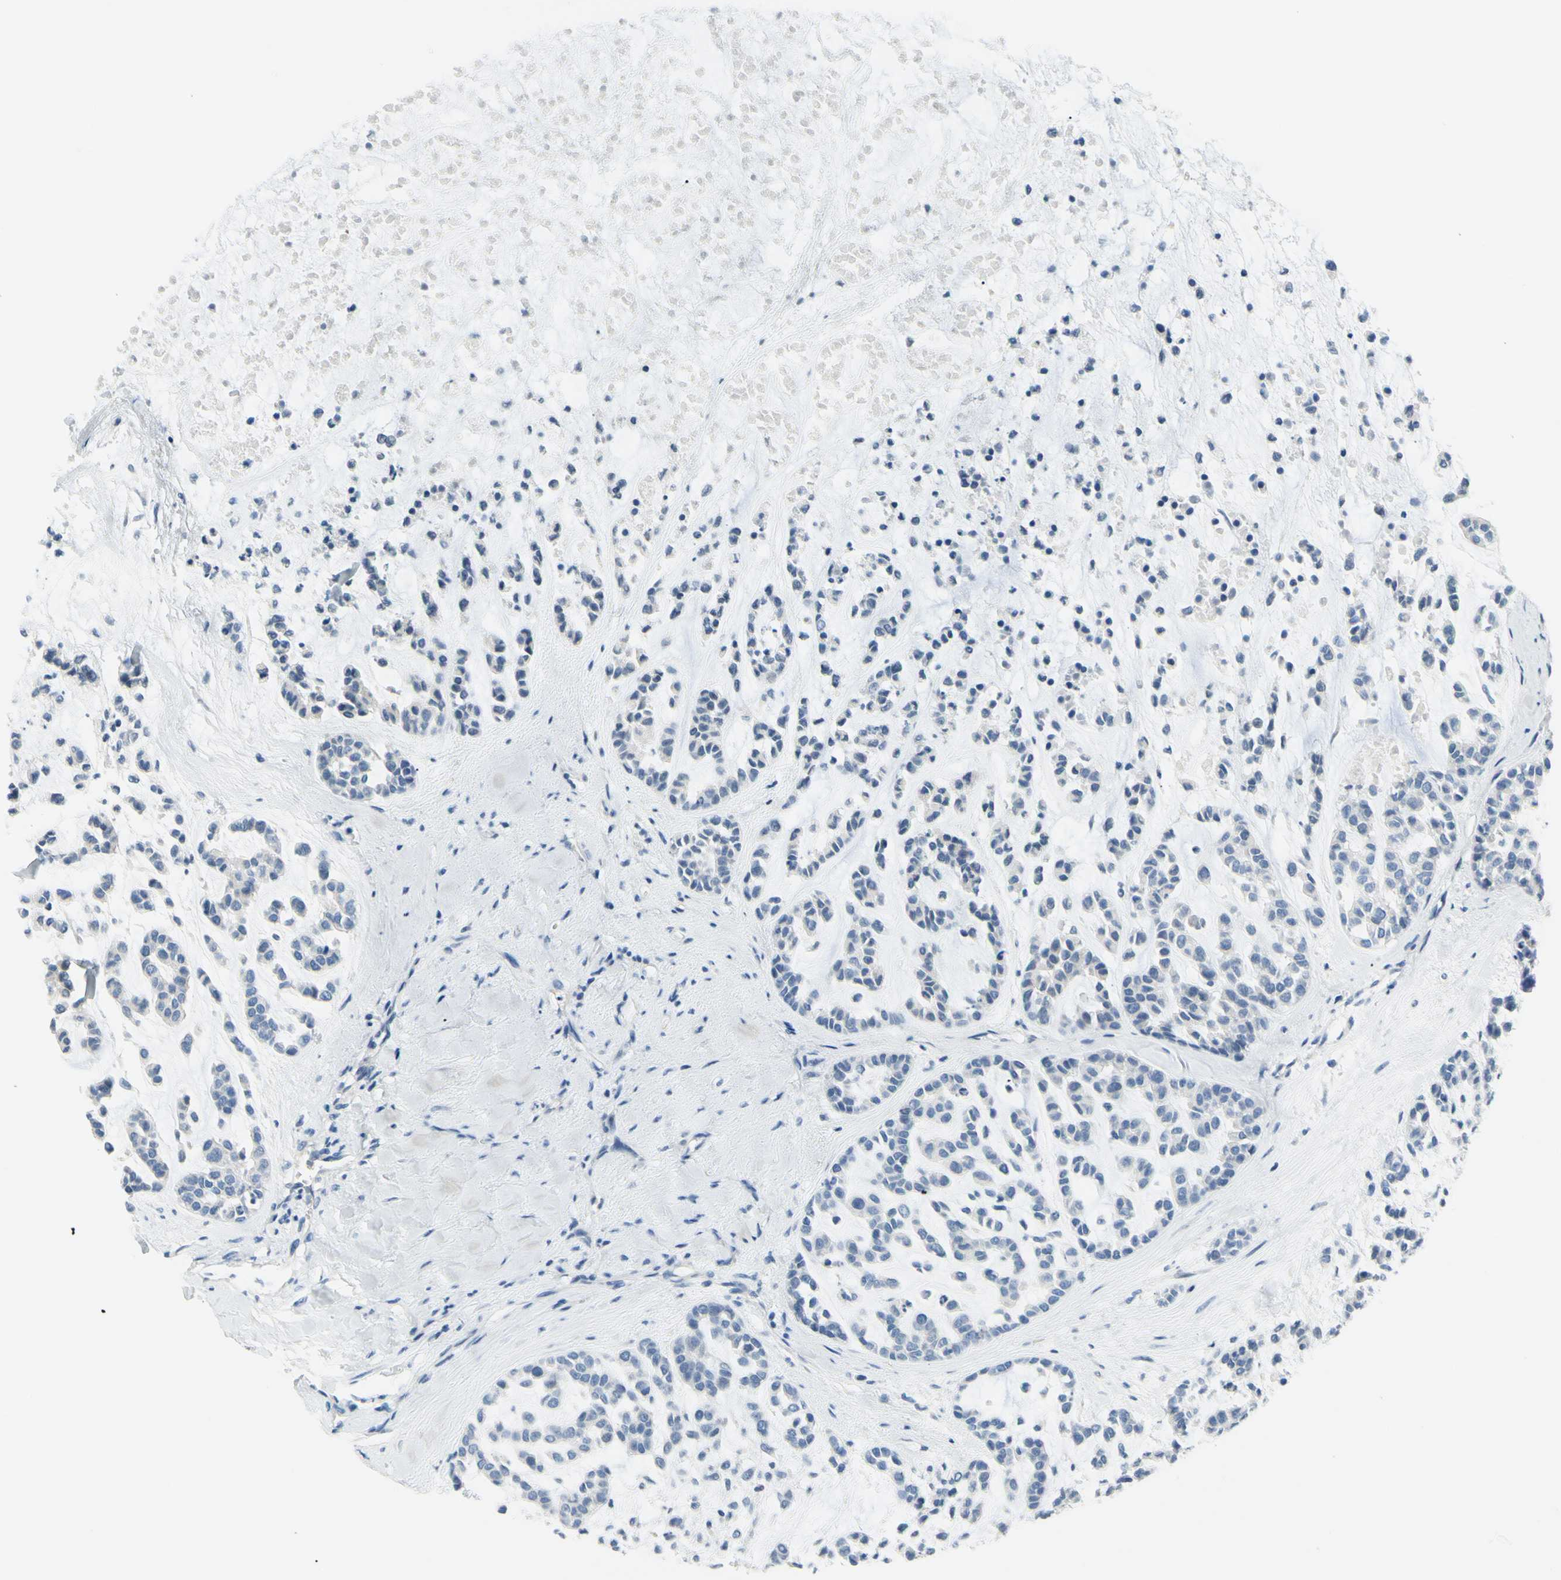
{"staining": {"intensity": "negative", "quantity": "none", "location": "none"}, "tissue": "head and neck cancer", "cell_type": "Tumor cells", "image_type": "cancer", "snomed": [{"axis": "morphology", "description": "Adenocarcinoma, NOS"}, {"axis": "morphology", "description": "Adenoma, NOS"}, {"axis": "topography", "description": "Head-Neck"}], "caption": "This is a image of immunohistochemistry (IHC) staining of head and neck cancer (adenocarcinoma), which shows no positivity in tumor cells. (DAB IHC with hematoxylin counter stain).", "gene": "DCT", "patient": {"sex": "female", "age": 55}}